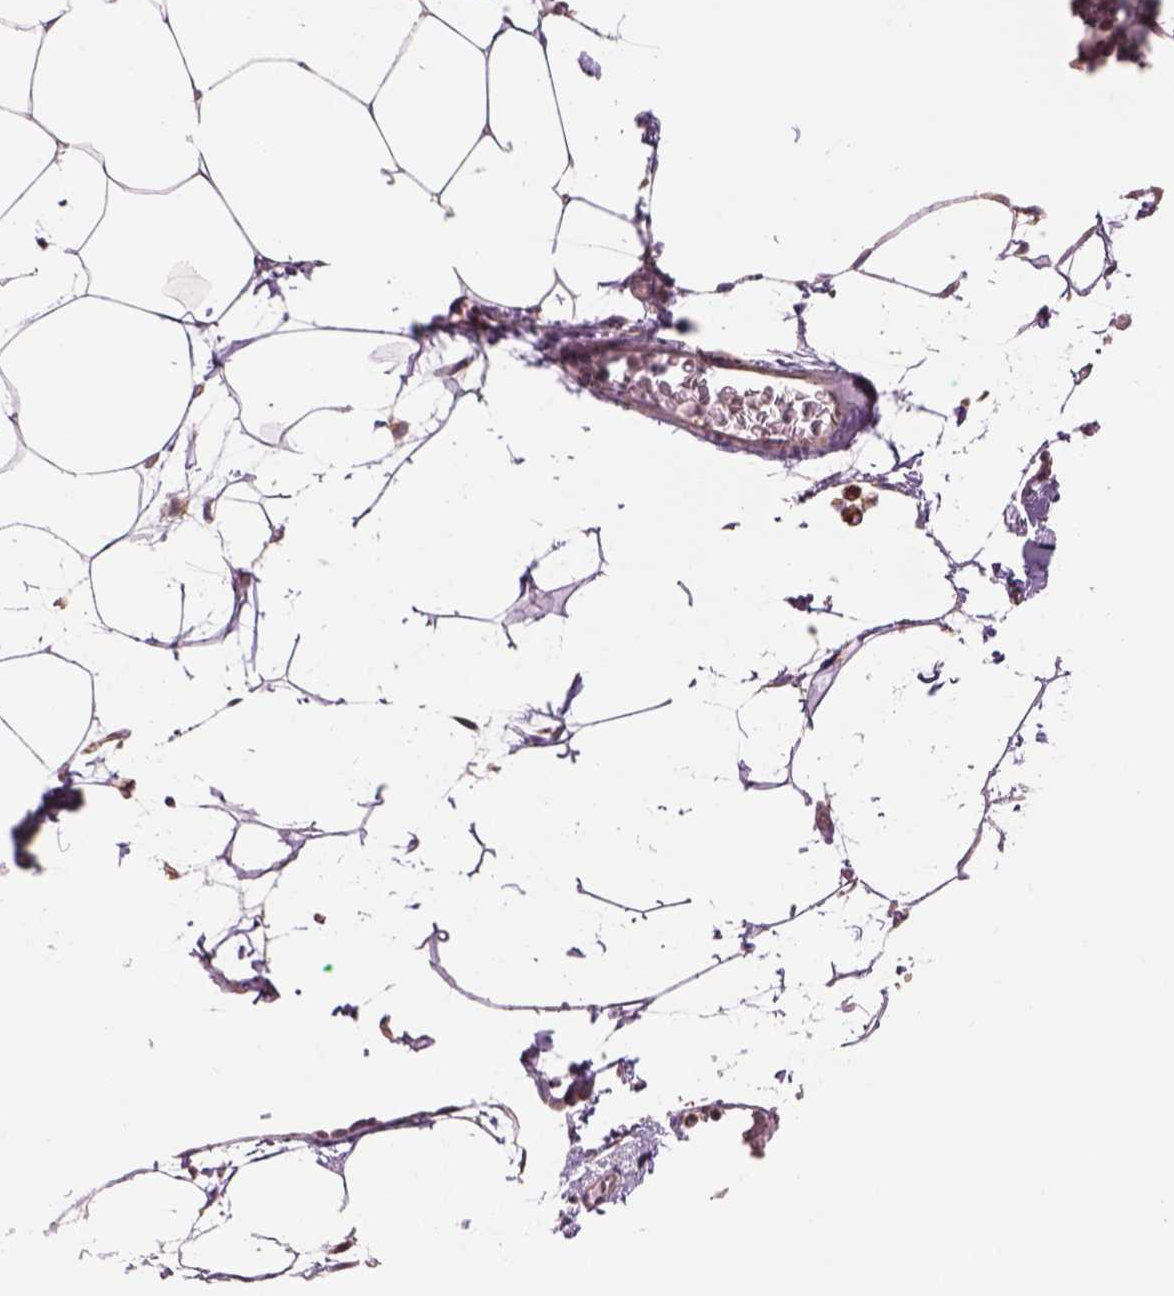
{"staining": {"intensity": "weak", "quantity": "<25%", "location": "cytoplasmic/membranous"}, "tissue": "adipose tissue", "cell_type": "Adipocytes", "image_type": "normal", "snomed": [{"axis": "morphology", "description": "Normal tissue, NOS"}, {"axis": "topography", "description": "Adipose tissue"}], "caption": "An image of human adipose tissue is negative for staining in adipocytes. (Stains: DAB (3,3'-diaminobenzidine) immunohistochemistry (IHC) with hematoxylin counter stain, Microscopy: brightfield microscopy at high magnification).", "gene": "IFT52", "patient": {"sex": "male", "age": 57}}